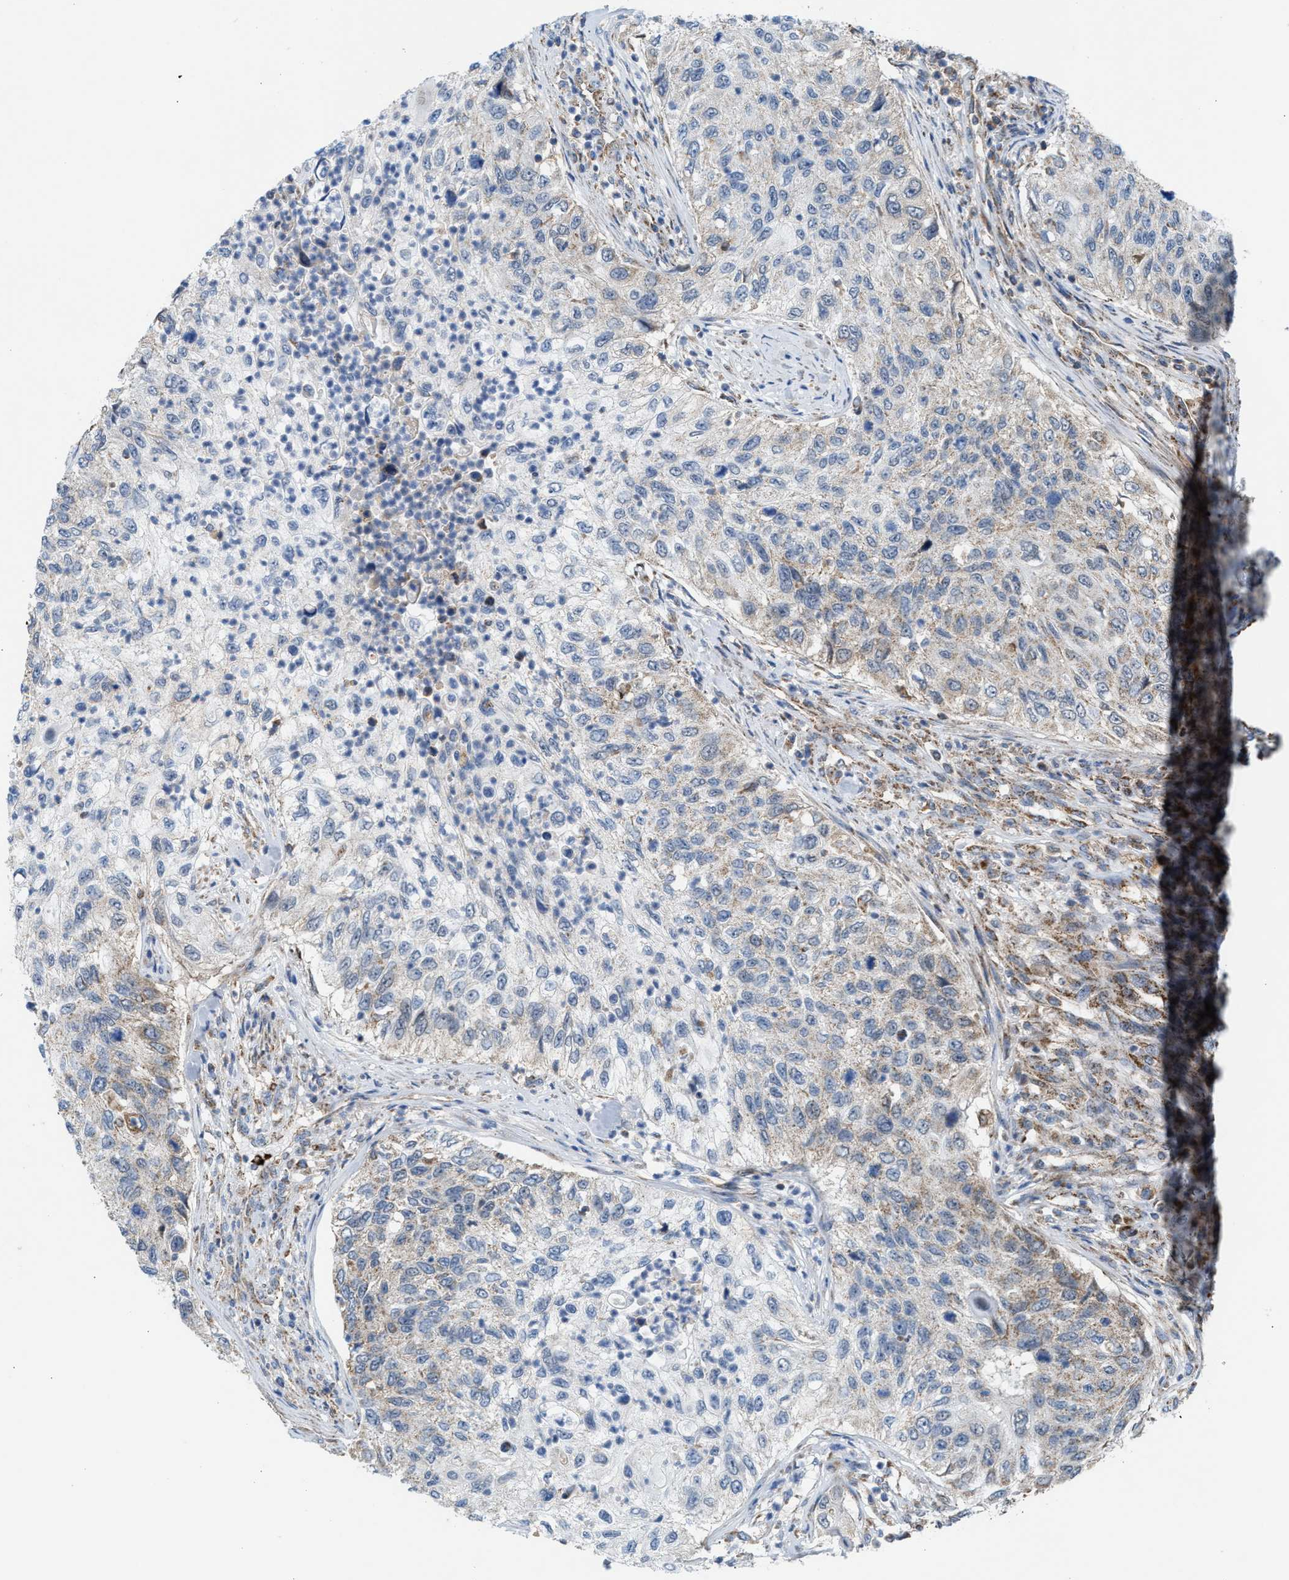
{"staining": {"intensity": "weak", "quantity": "<25%", "location": "cytoplasmic/membranous"}, "tissue": "urothelial cancer", "cell_type": "Tumor cells", "image_type": "cancer", "snomed": [{"axis": "morphology", "description": "Urothelial carcinoma, High grade"}, {"axis": "topography", "description": "Urinary bladder"}], "caption": "IHC of urothelial cancer displays no positivity in tumor cells.", "gene": "PMPCA", "patient": {"sex": "female", "age": 60}}